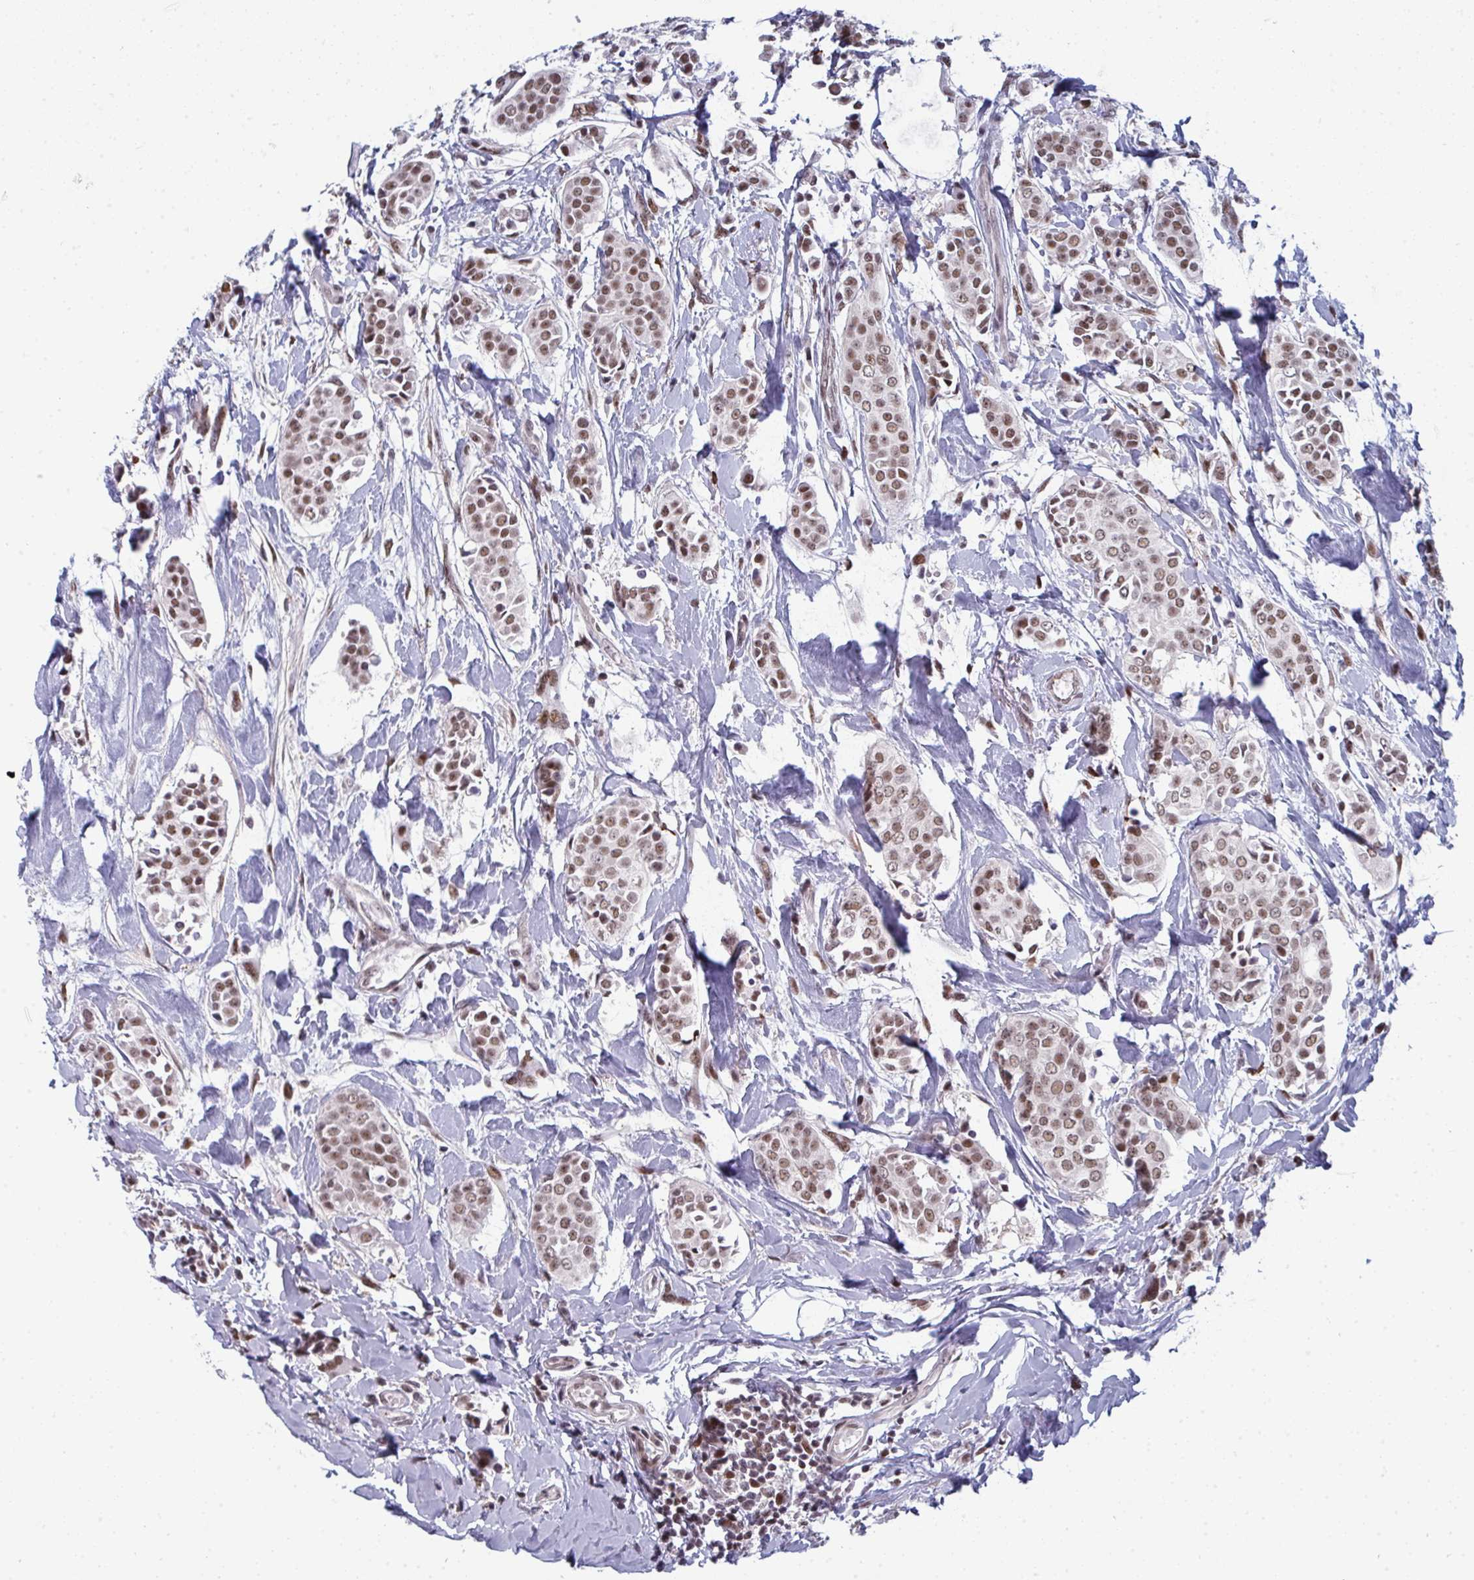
{"staining": {"intensity": "moderate", "quantity": ">75%", "location": "nuclear"}, "tissue": "breast cancer", "cell_type": "Tumor cells", "image_type": "cancer", "snomed": [{"axis": "morphology", "description": "Duct carcinoma"}, {"axis": "topography", "description": "Breast"}], "caption": "IHC image of neoplastic tissue: invasive ductal carcinoma (breast) stained using IHC exhibits medium levels of moderate protein expression localized specifically in the nuclear of tumor cells, appearing as a nuclear brown color.", "gene": "ATF1", "patient": {"sex": "female", "age": 64}}